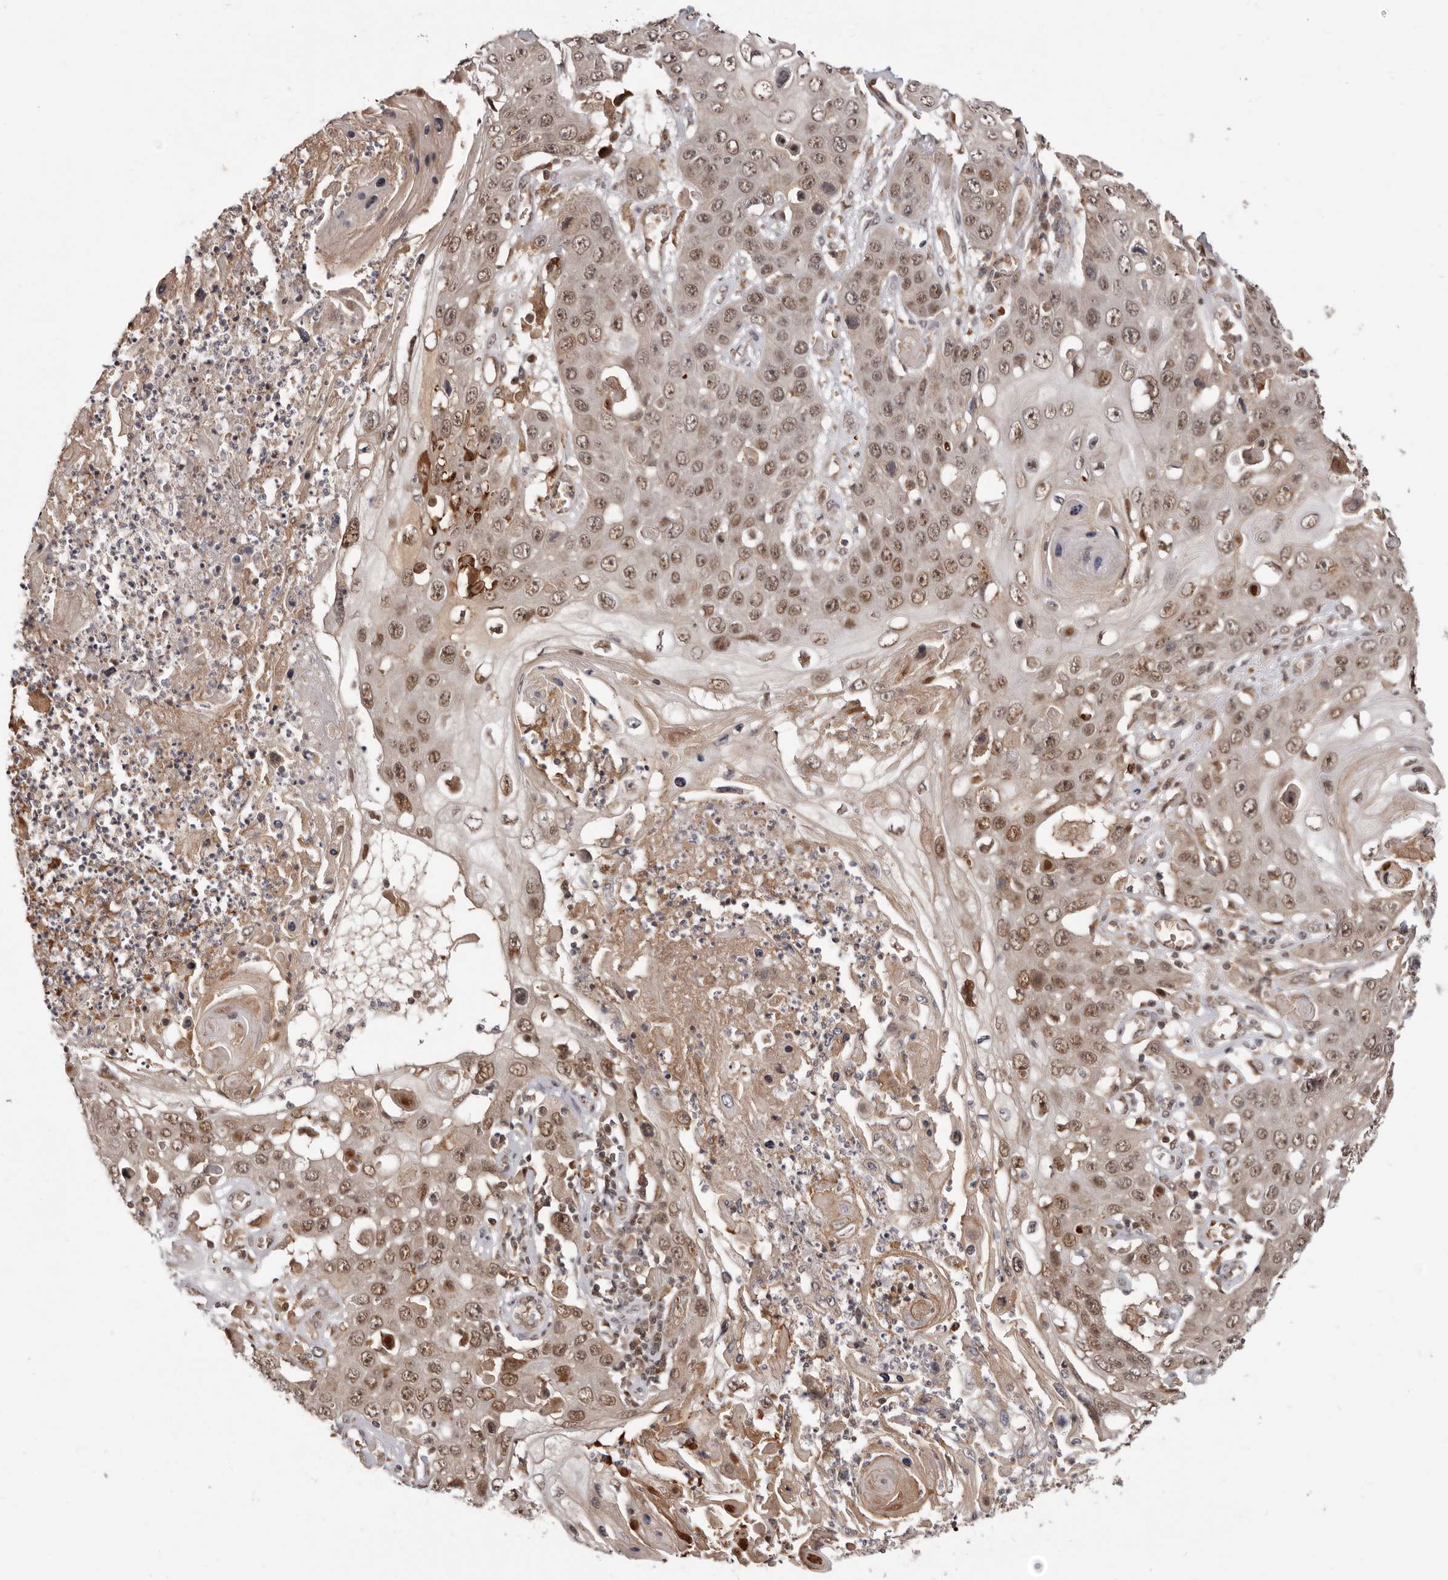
{"staining": {"intensity": "moderate", "quantity": ">75%", "location": "nuclear"}, "tissue": "skin cancer", "cell_type": "Tumor cells", "image_type": "cancer", "snomed": [{"axis": "morphology", "description": "Squamous cell carcinoma, NOS"}, {"axis": "topography", "description": "Skin"}], "caption": "Brown immunohistochemical staining in human squamous cell carcinoma (skin) exhibits moderate nuclear staining in about >75% of tumor cells.", "gene": "NCOA3", "patient": {"sex": "male", "age": 55}}